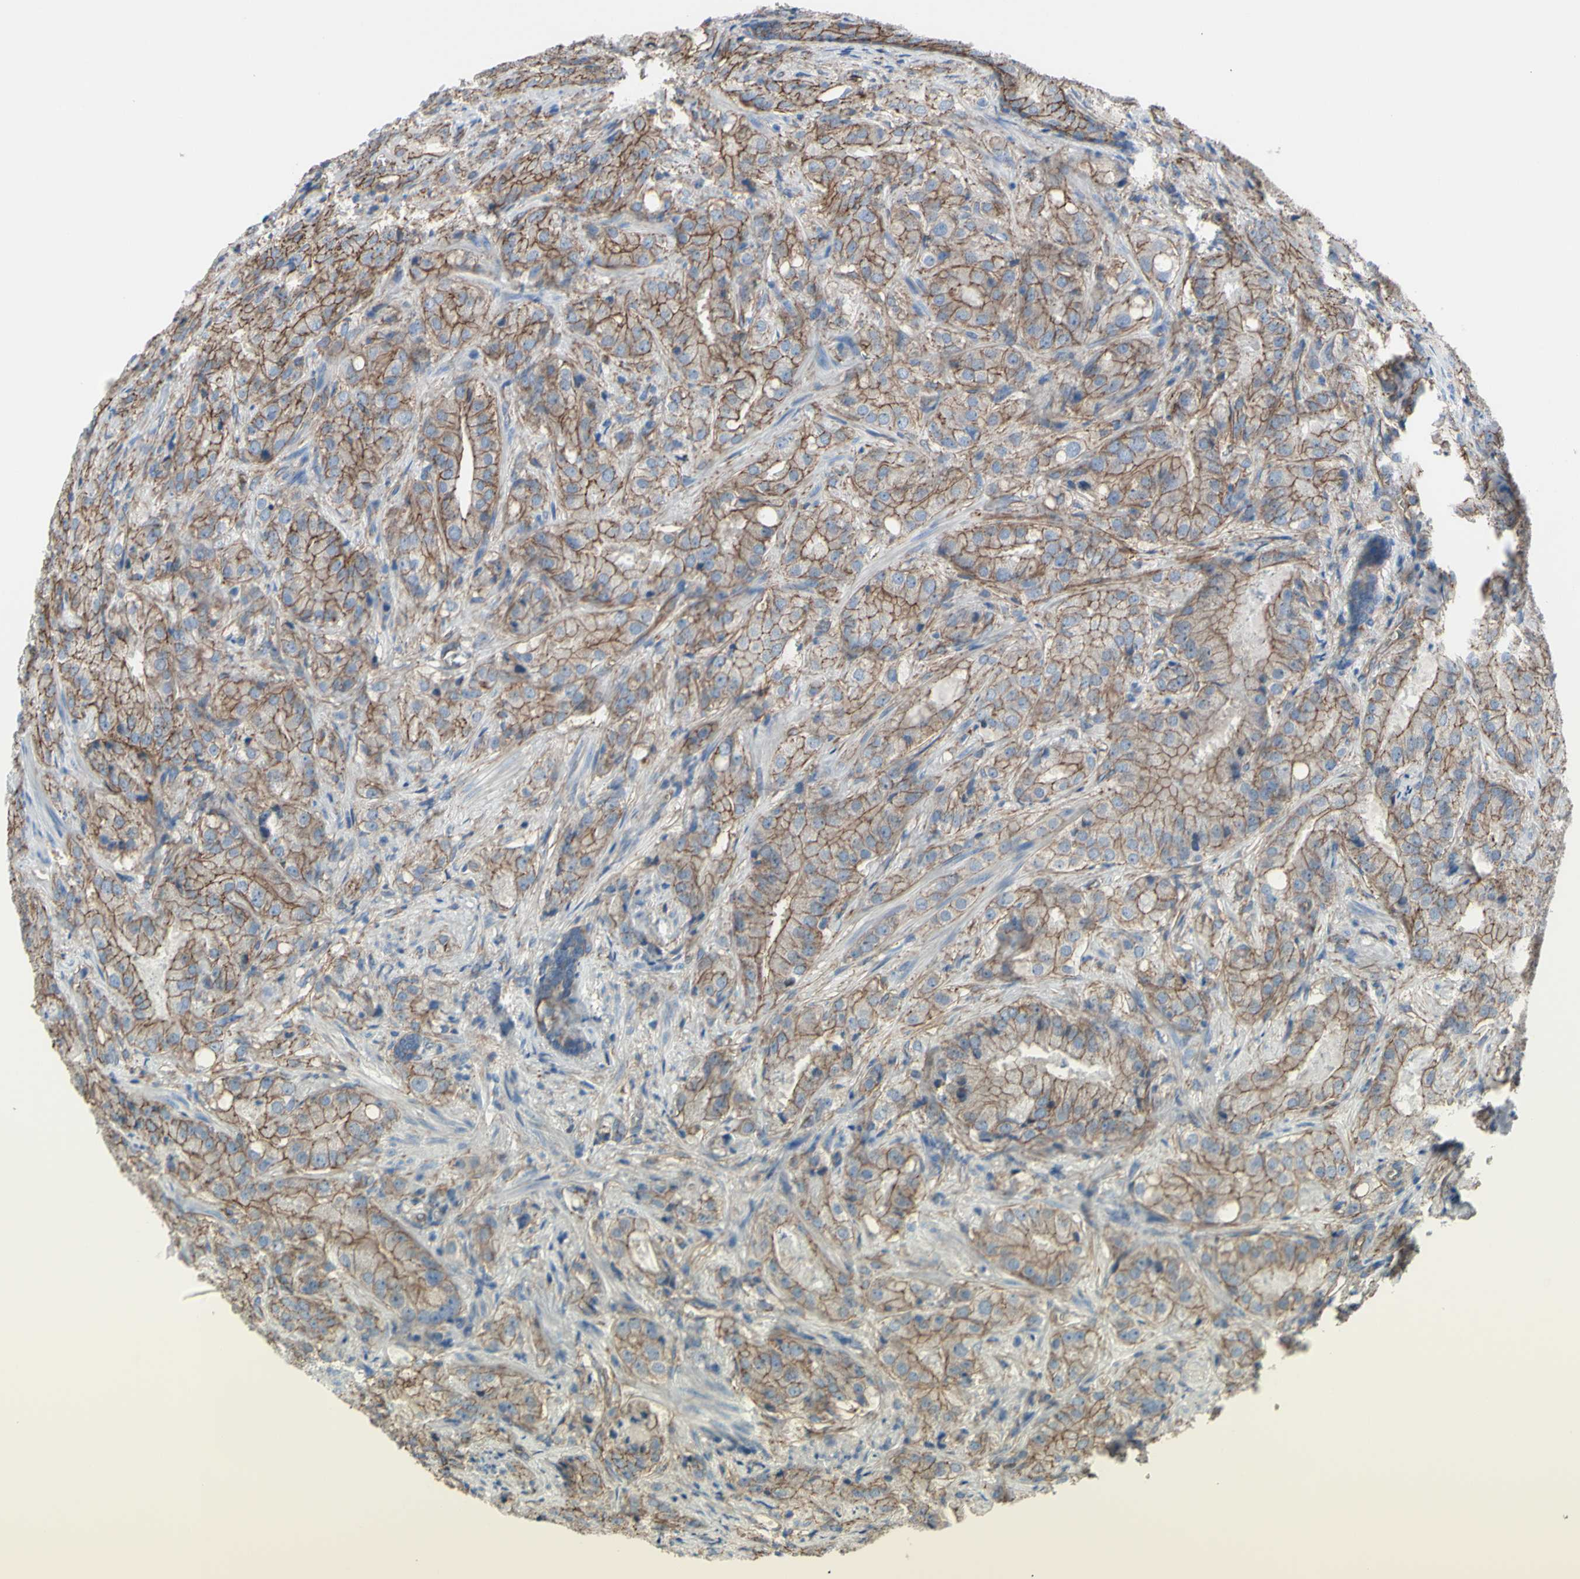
{"staining": {"intensity": "moderate", "quantity": ">75%", "location": "cytoplasmic/membranous"}, "tissue": "prostate cancer", "cell_type": "Tumor cells", "image_type": "cancer", "snomed": [{"axis": "morphology", "description": "Adenocarcinoma, High grade"}, {"axis": "topography", "description": "Prostate"}], "caption": "An IHC photomicrograph of tumor tissue is shown. Protein staining in brown highlights moderate cytoplasmic/membranous positivity in adenocarcinoma (high-grade) (prostate) within tumor cells.", "gene": "TPBG", "patient": {"sex": "male", "age": 64}}